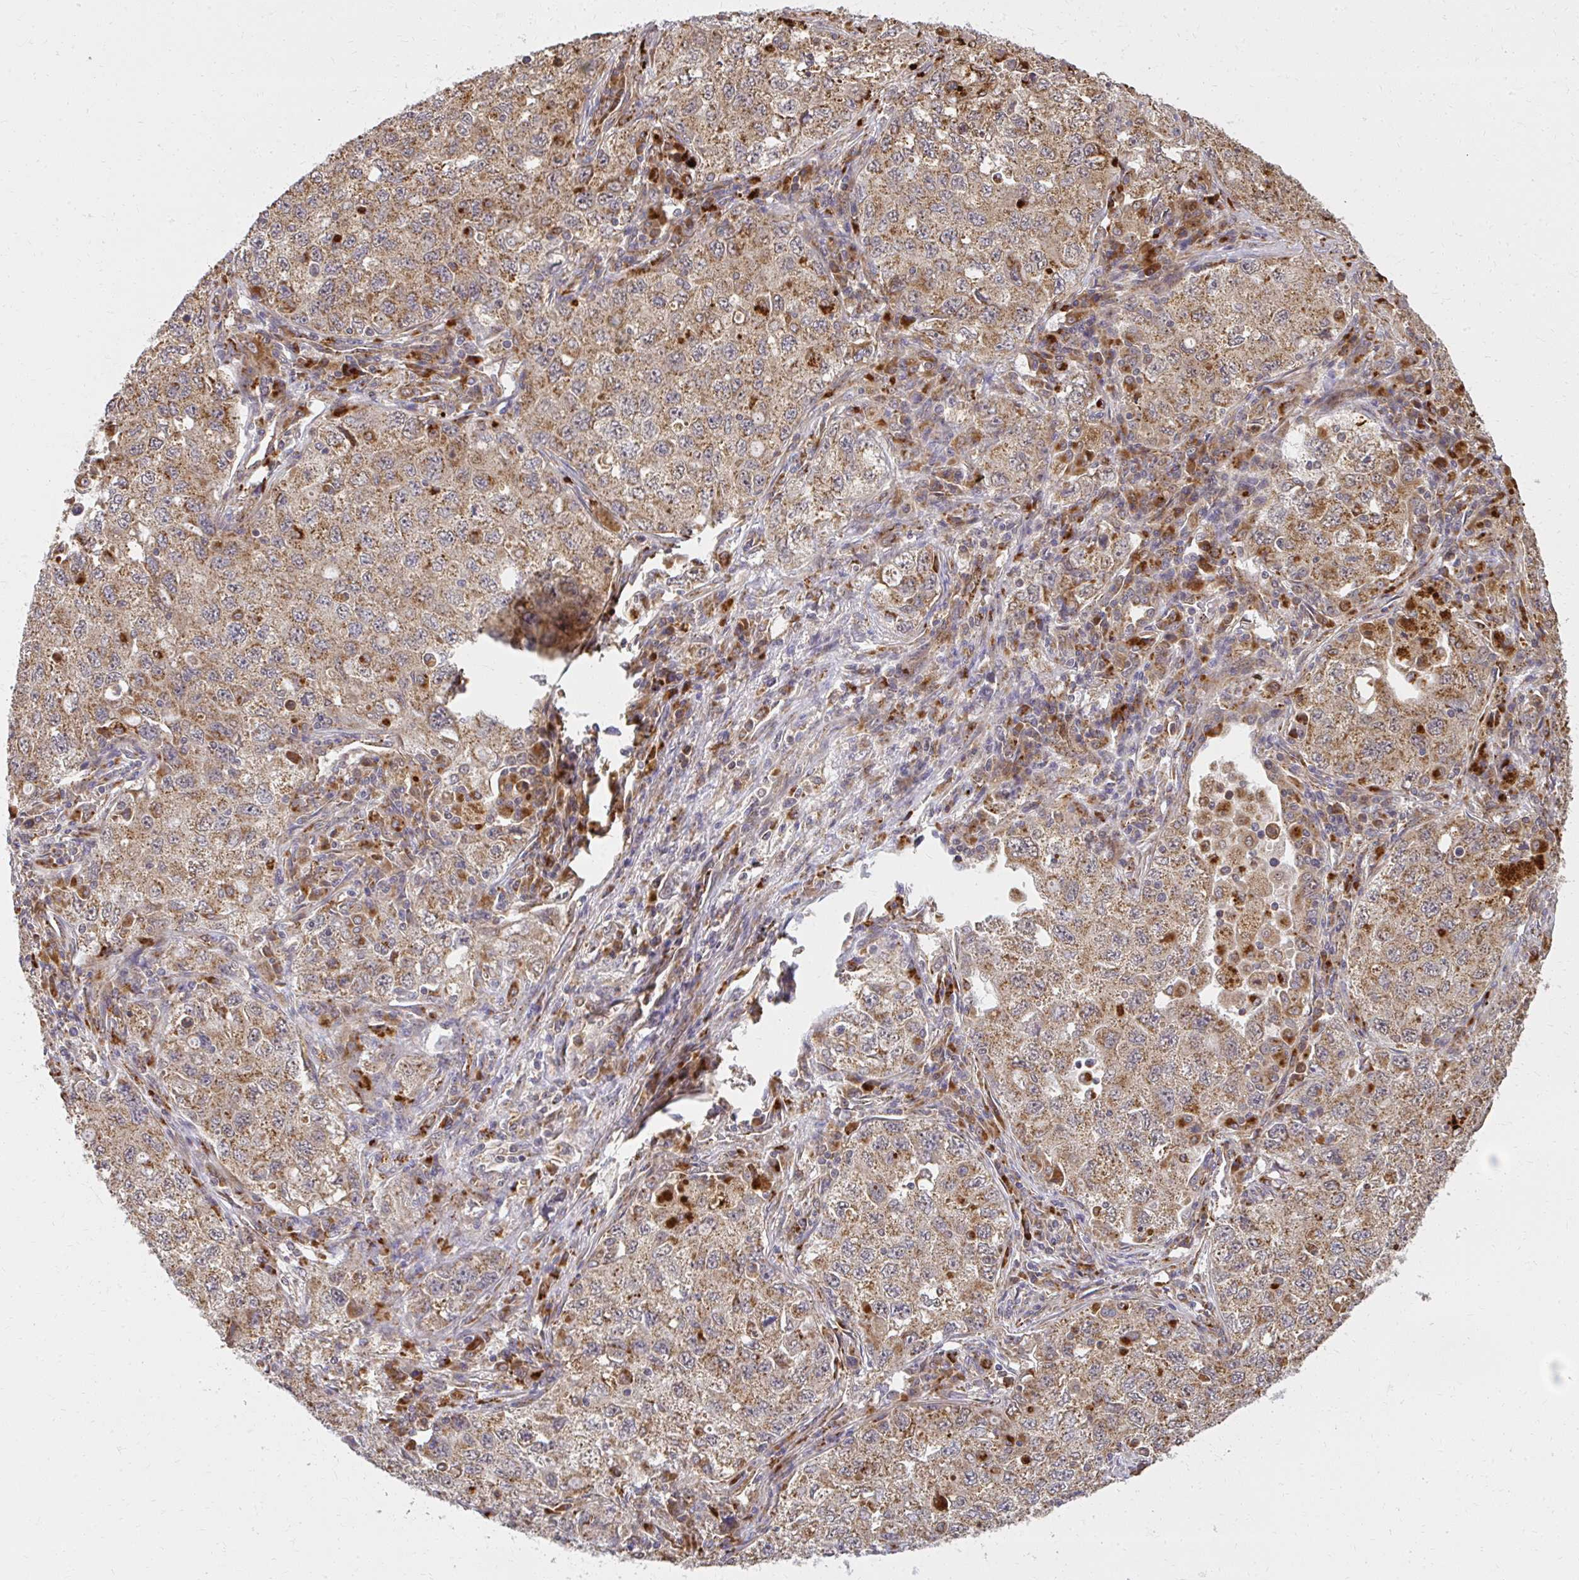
{"staining": {"intensity": "moderate", "quantity": ">75%", "location": "cytoplasmic/membranous"}, "tissue": "lung cancer", "cell_type": "Tumor cells", "image_type": "cancer", "snomed": [{"axis": "morphology", "description": "Adenocarcinoma, NOS"}, {"axis": "topography", "description": "Lung"}], "caption": "Lung cancer stained with DAB immunohistochemistry (IHC) exhibits medium levels of moderate cytoplasmic/membranous staining in about >75% of tumor cells.", "gene": "GNS", "patient": {"sex": "female", "age": 57}}